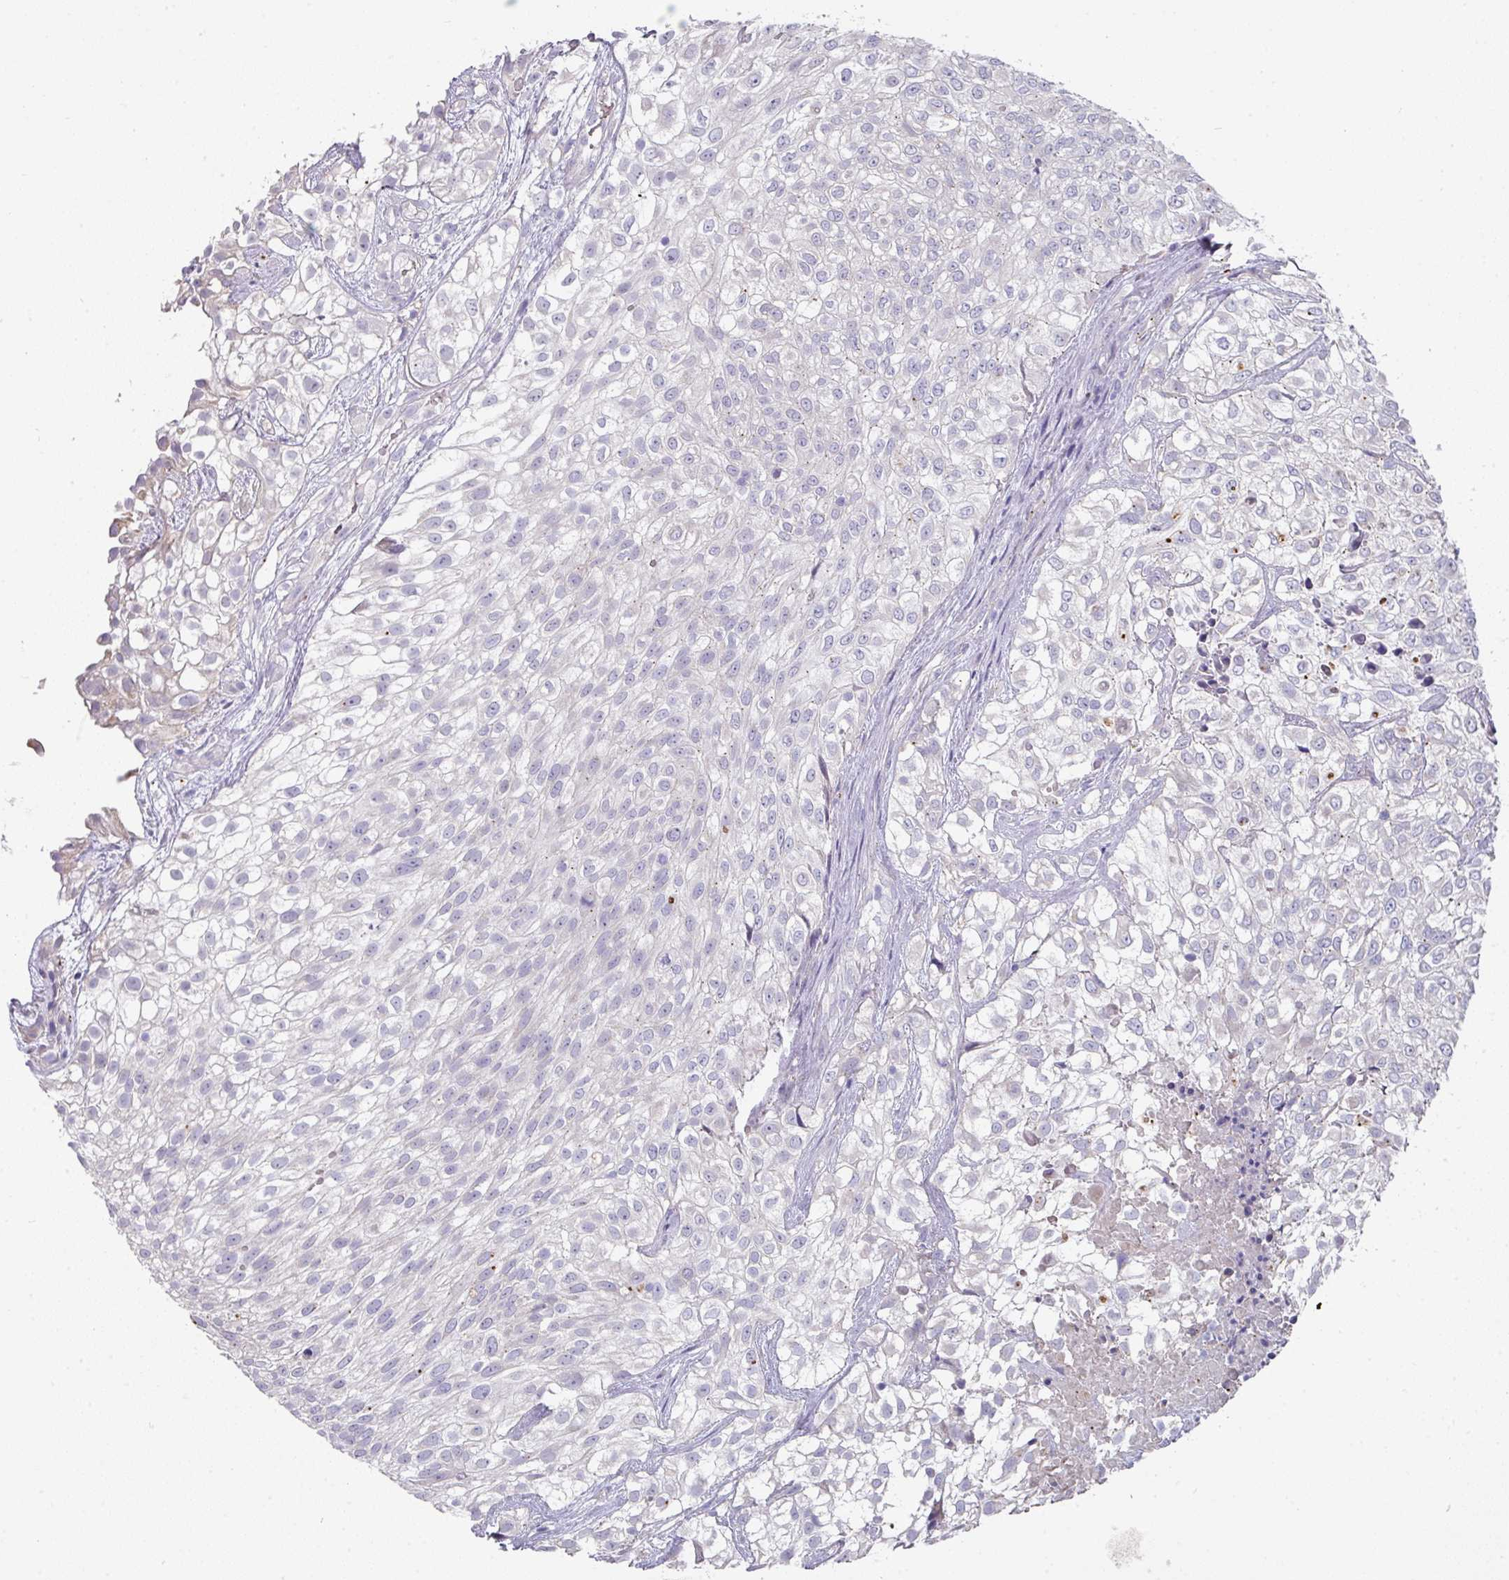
{"staining": {"intensity": "negative", "quantity": "none", "location": "none"}, "tissue": "urothelial cancer", "cell_type": "Tumor cells", "image_type": "cancer", "snomed": [{"axis": "morphology", "description": "Urothelial carcinoma, High grade"}, {"axis": "topography", "description": "Urinary bladder"}], "caption": "DAB immunohistochemical staining of human urothelial cancer displays no significant expression in tumor cells.", "gene": "IL4R", "patient": {"sex": "male", "age": 56}}